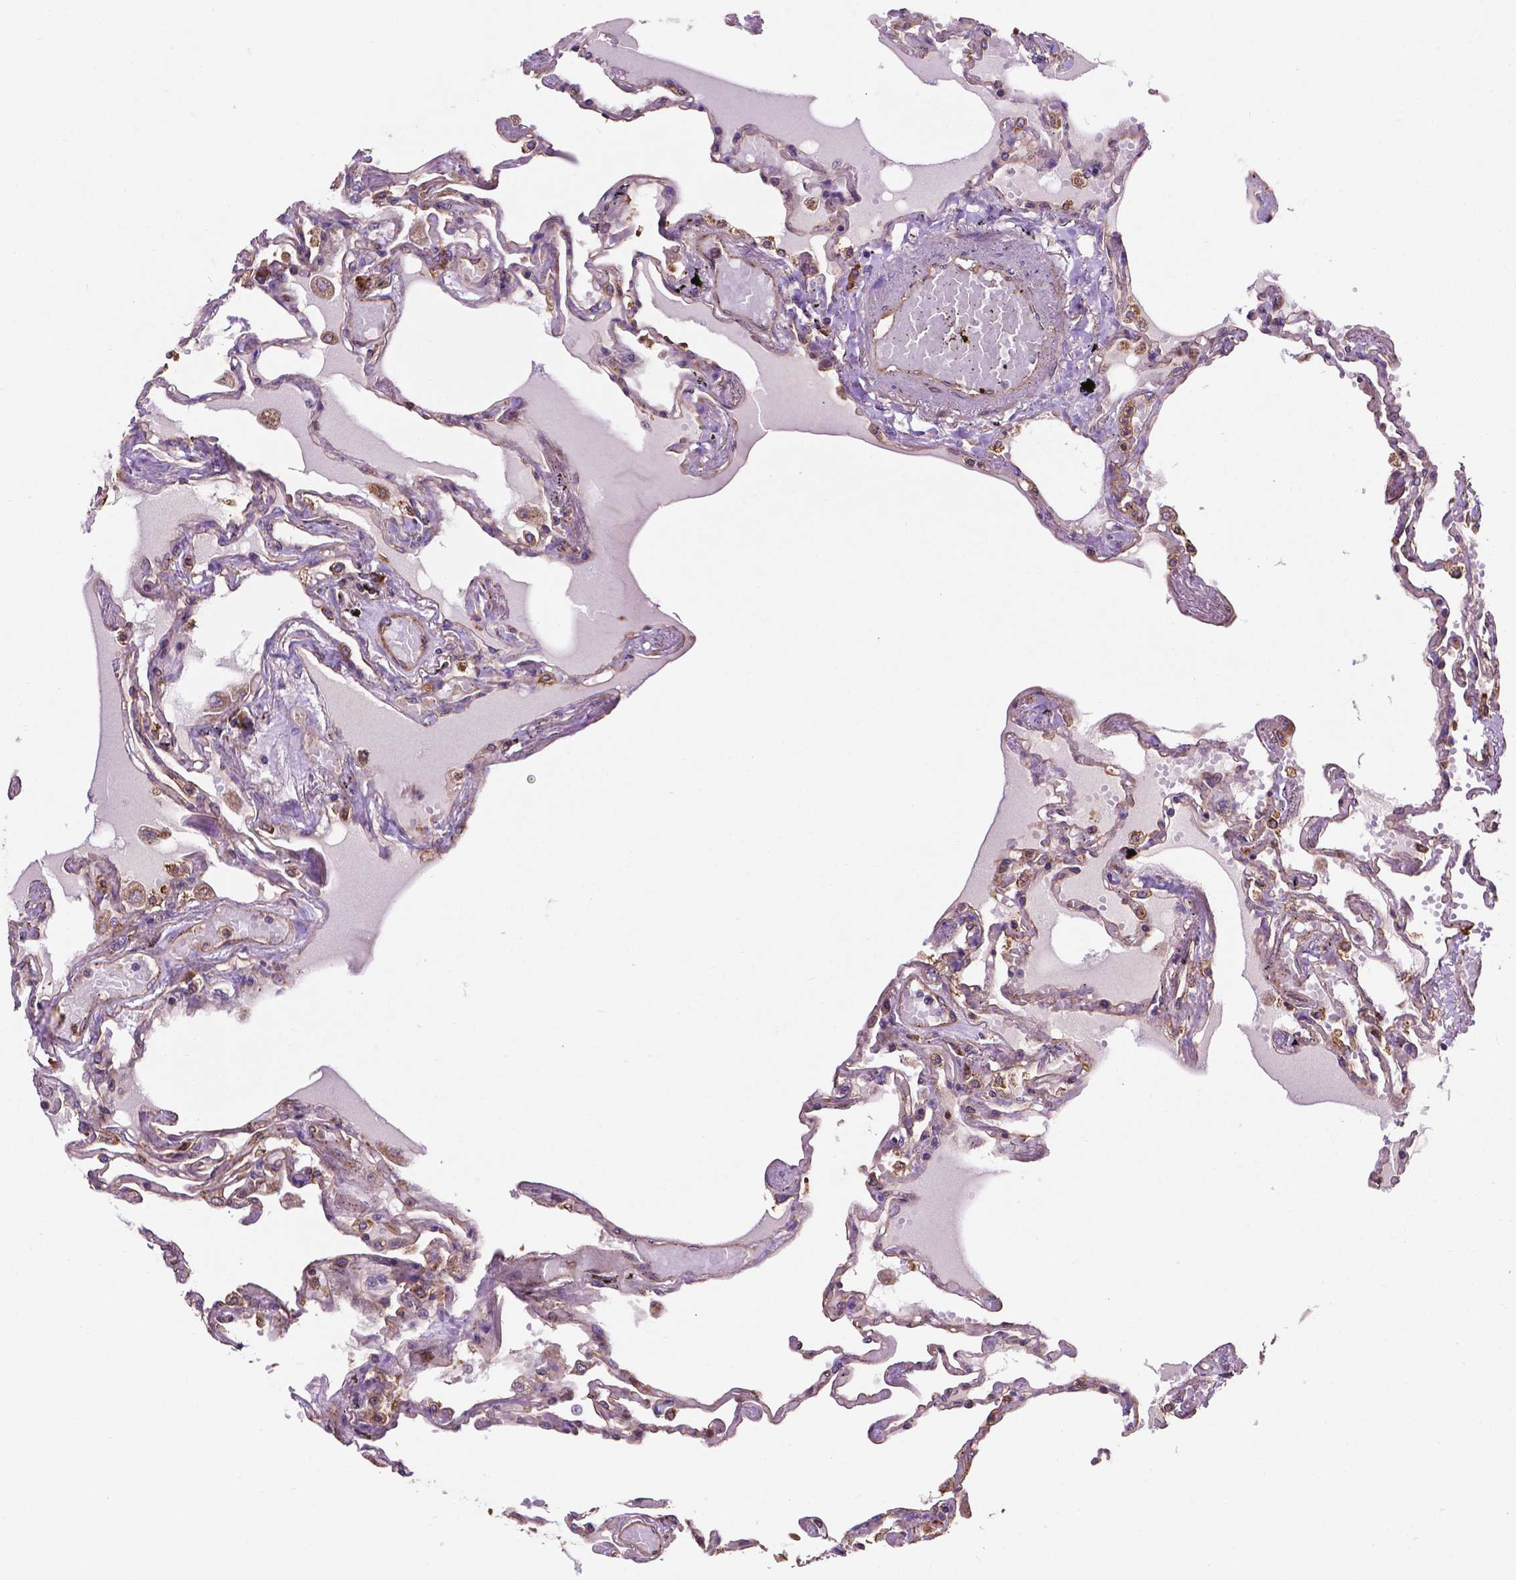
{"staining": {"intensity": "moderate", "quantity": "25%-75%", "location": "cytoplasmic/membranous"}, "tissue": "lung", "cell_type": "Alveolar cells", "image_type": "normal", "snomed": [{"axis": "morphology", "description": "Normal tissue, NOS"}, {"axis": "morphology", "description": "Adenocarcinoma, NOS"}, {"axis": "topography", "description": "Cartilage tissue"}, {"axis": "topography", "description": "Lung"}], "caption": "Immunohistochemistry (DAB (3,3'-diaminobenzidine)) staining of benign human lung shows moderate cytoplasmic/membranous protein expression in about 25%-75% of alveolar cells.", "gene": "CCDC71L", "patient": {"sex": "female", "age": 67}}